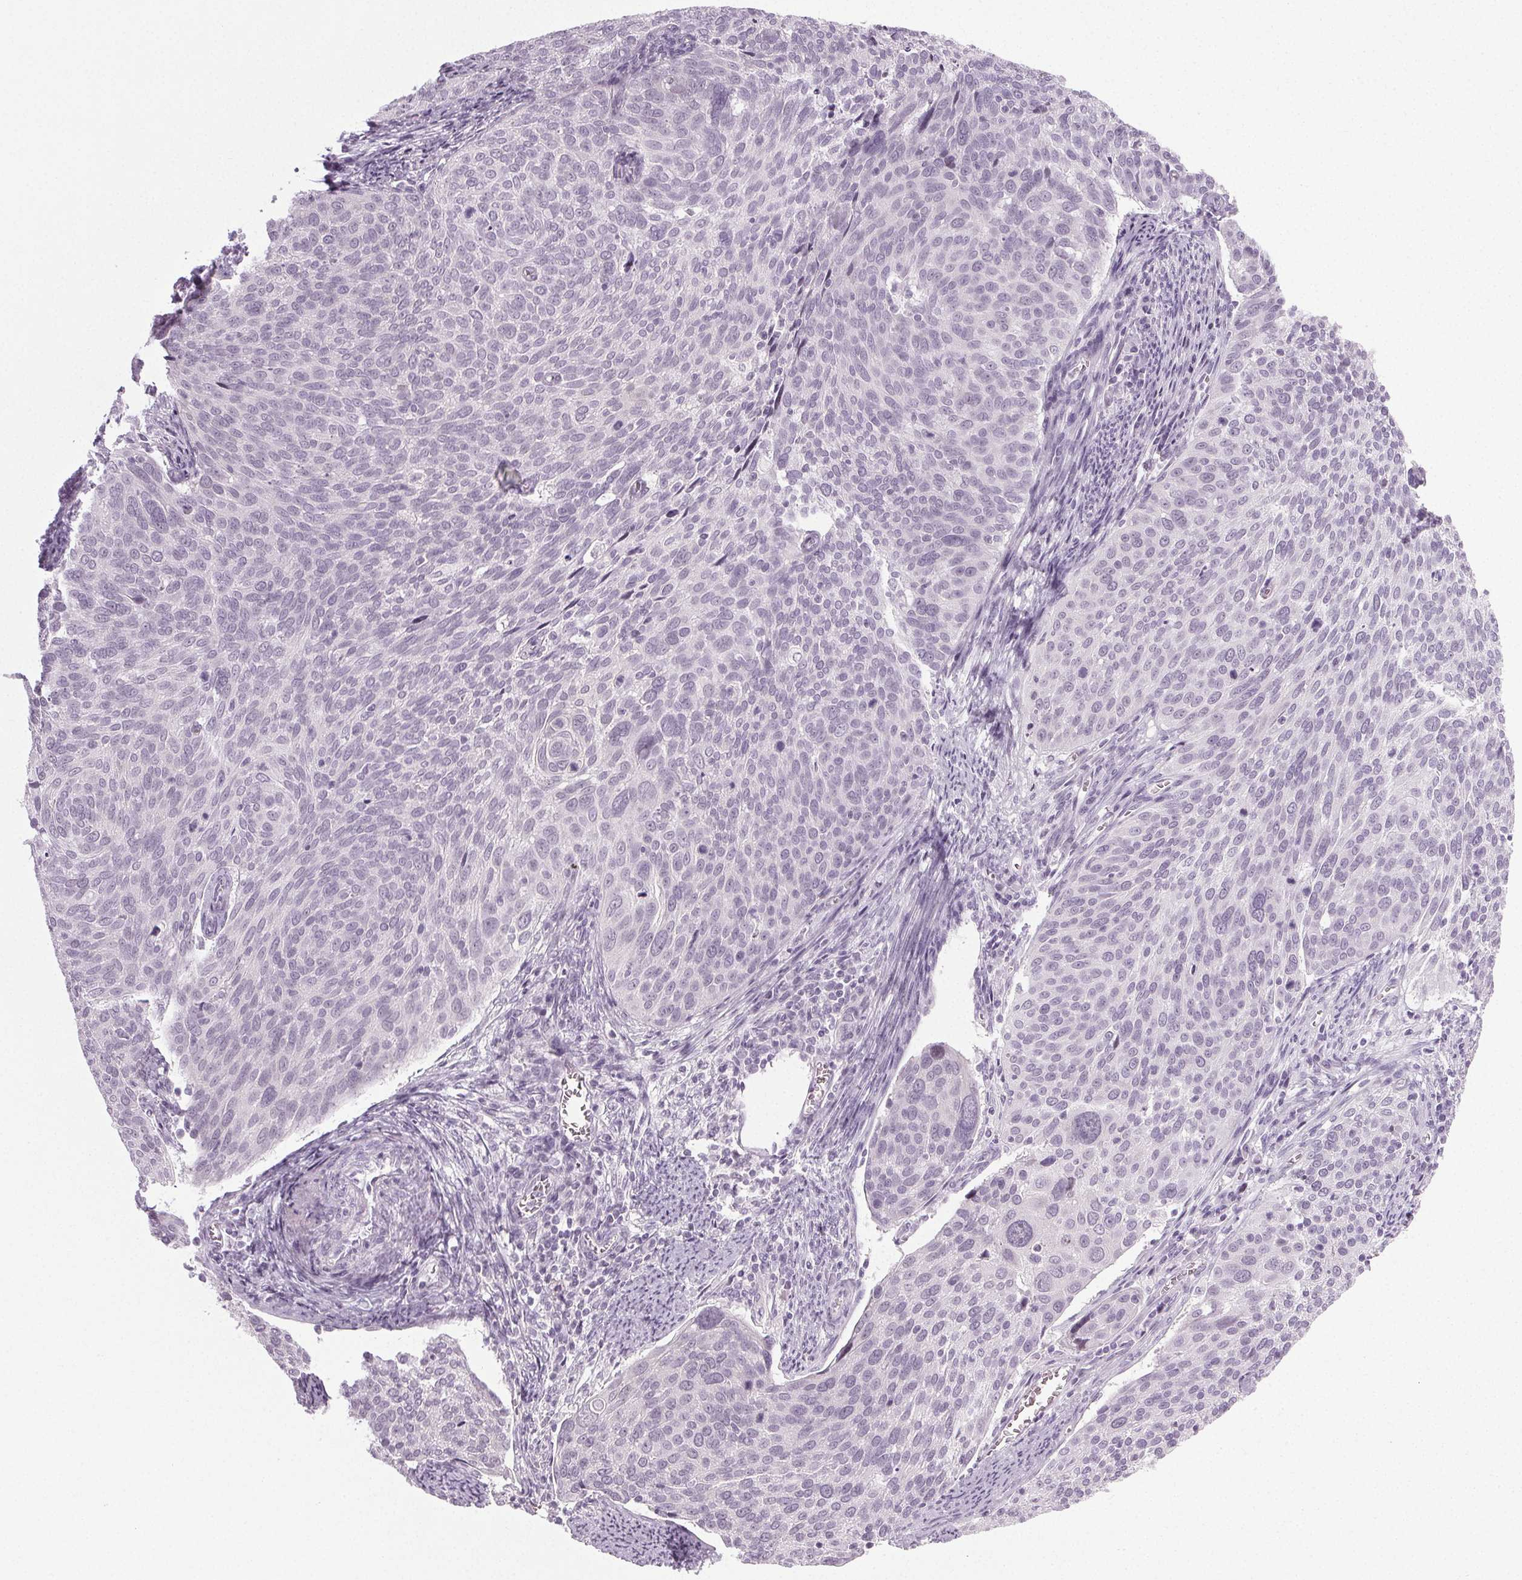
{"staining": {"intensity": "negative", "quantity": "none", "location": "none"}, "tissue": "cervical cancer", "cell_type": "Tumor cells", "image_type": "cancer", "snomed": [{"axis": "morphology", "description": "Squamous cell carcinoma, NOS"}, {"axis": "topography", "description": "Cervix"}], "caption": "Immunohistochemistry (IHC) of cervical cancer displays no positivity in tumor cells.", "gene": "IGF2BP1", "patient": {"sex": "female", "age": 39}}